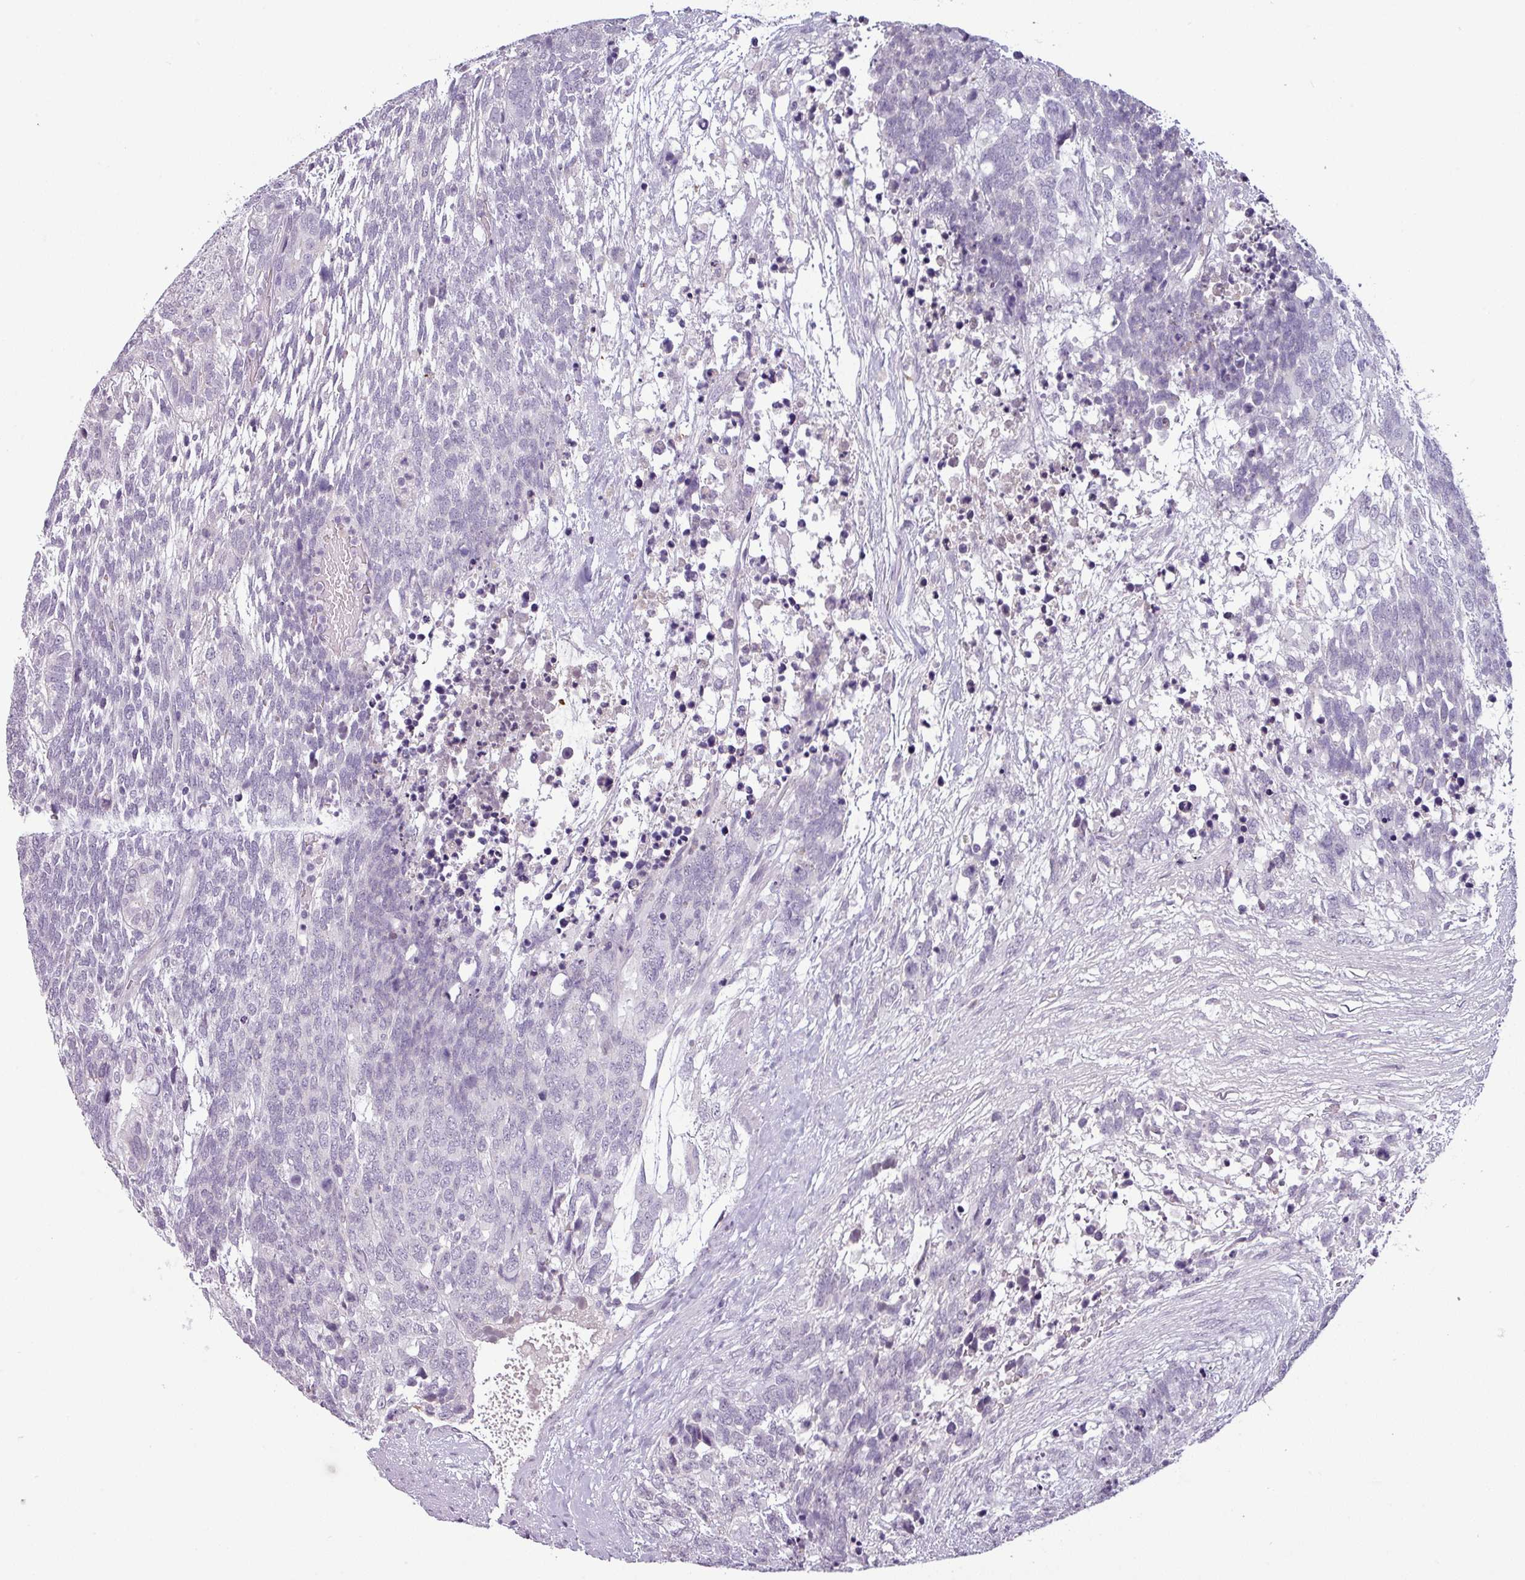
{"staining": {"intensity": "negative", "quantity": "none", "location": "none"}, "tissue": "testis cancer", "cell_type": "Tumor cells", "image_type": "cancer", "snomed": [{"axis": "morphology", "description": "Carcinoma, Embryonal, NOS"}, {"axis": "topography", "description": "Testis"}], "caption": "Immunohistochemical staining of testis cancer (embryonal carcinoma) reveals no significant positivity in tumor cells.", "gene": "SLC26A9", "patient": {"sex": "male", "age": 23}}